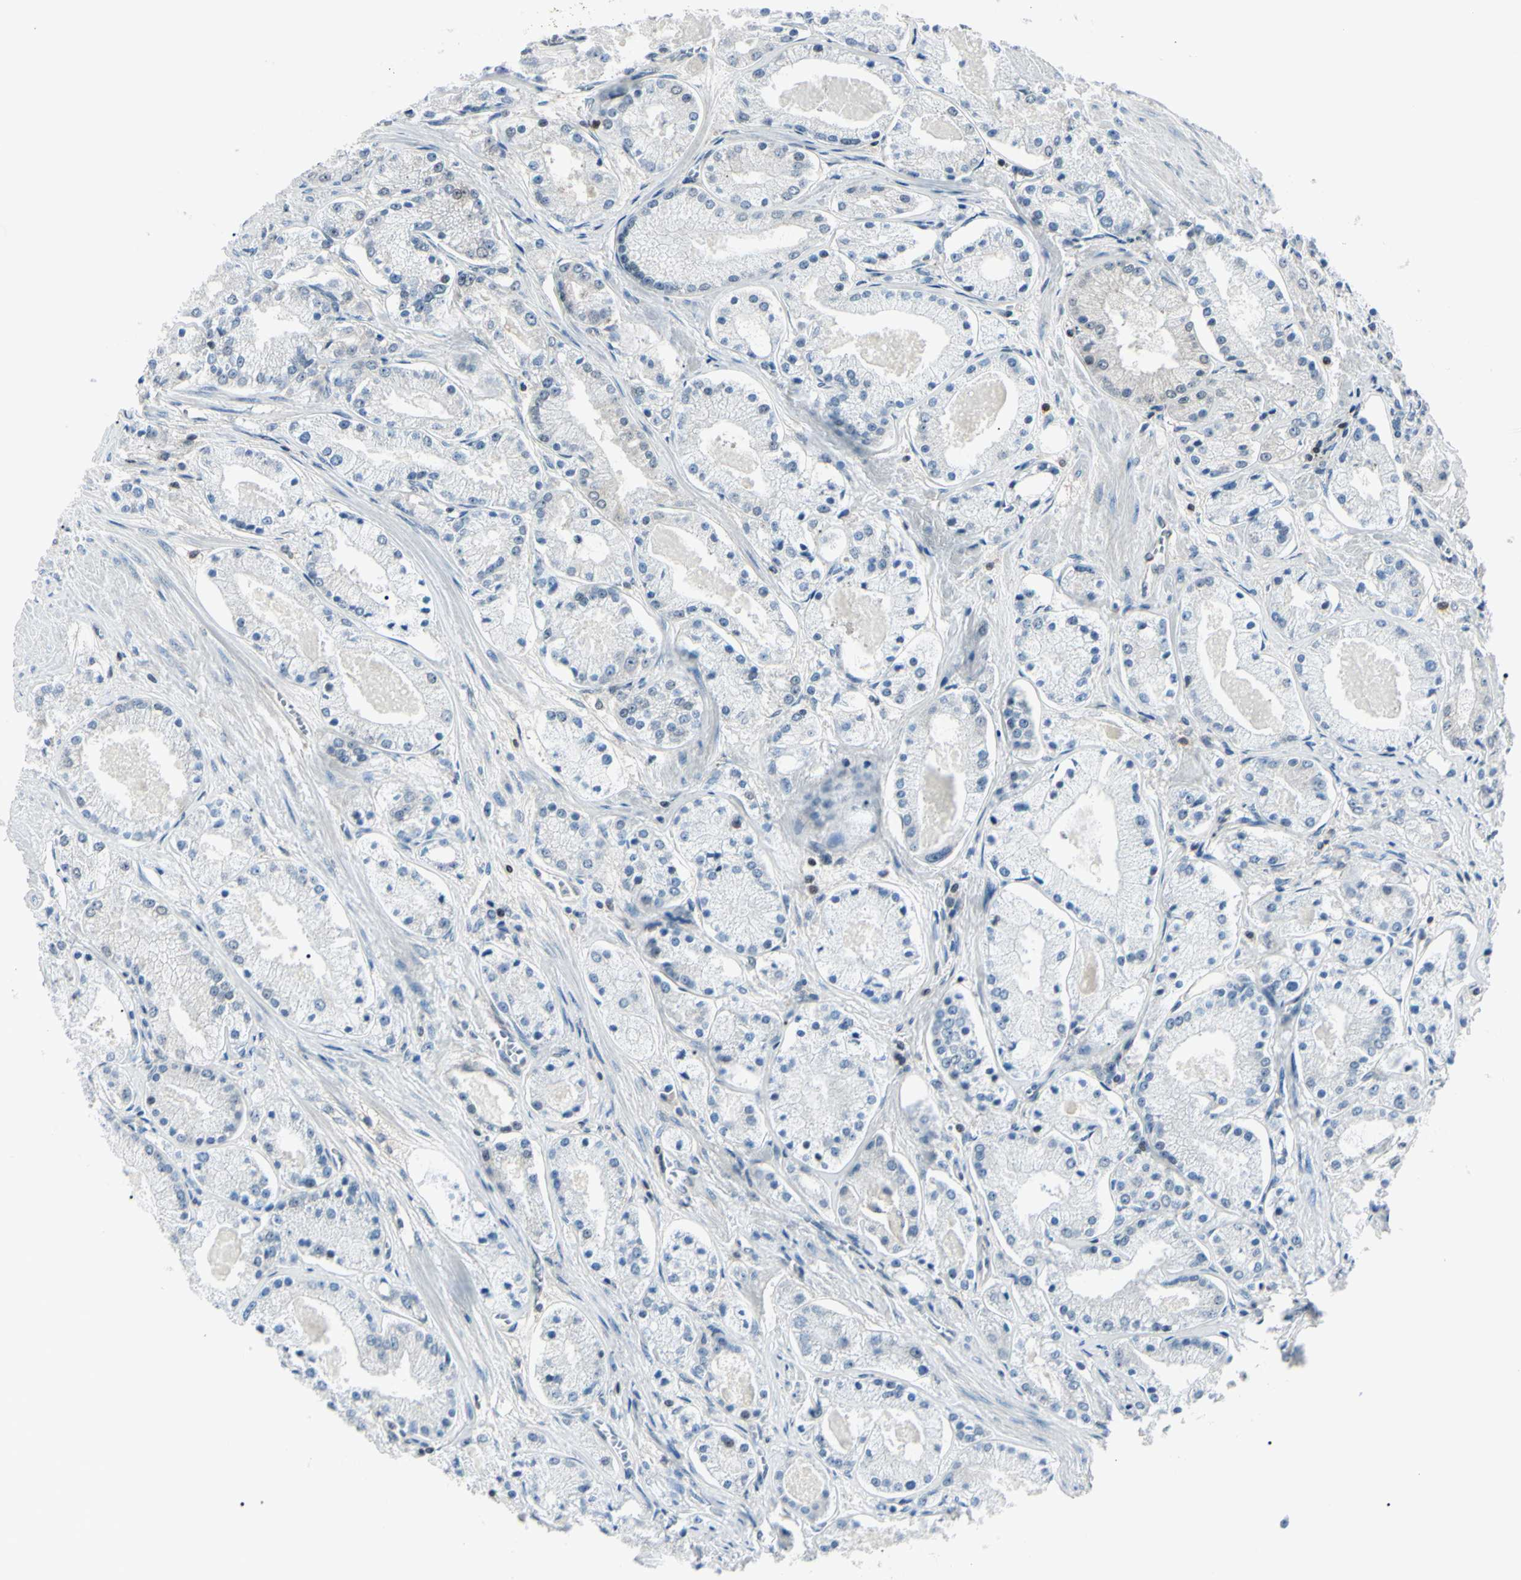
{"staining": {"intensity": "negative", "quantity": "none", "location": "none"}, "tissue": "prostate cancer", "cell_type": "Tumor cells", "image_type": "cancer", "snomed": [{"axis": "morphology", "description": "Adenocarcinoma, High grade"}, {"axis": "topography", "description": "Prostate"}], "caption": "Prostate adenocarcinoma (high-grade) was stained to show a protein in brown. There is no significant positivity in tumor cells.", "gene": "PGK1", "patient": {"sex": "male", "age": 66}}